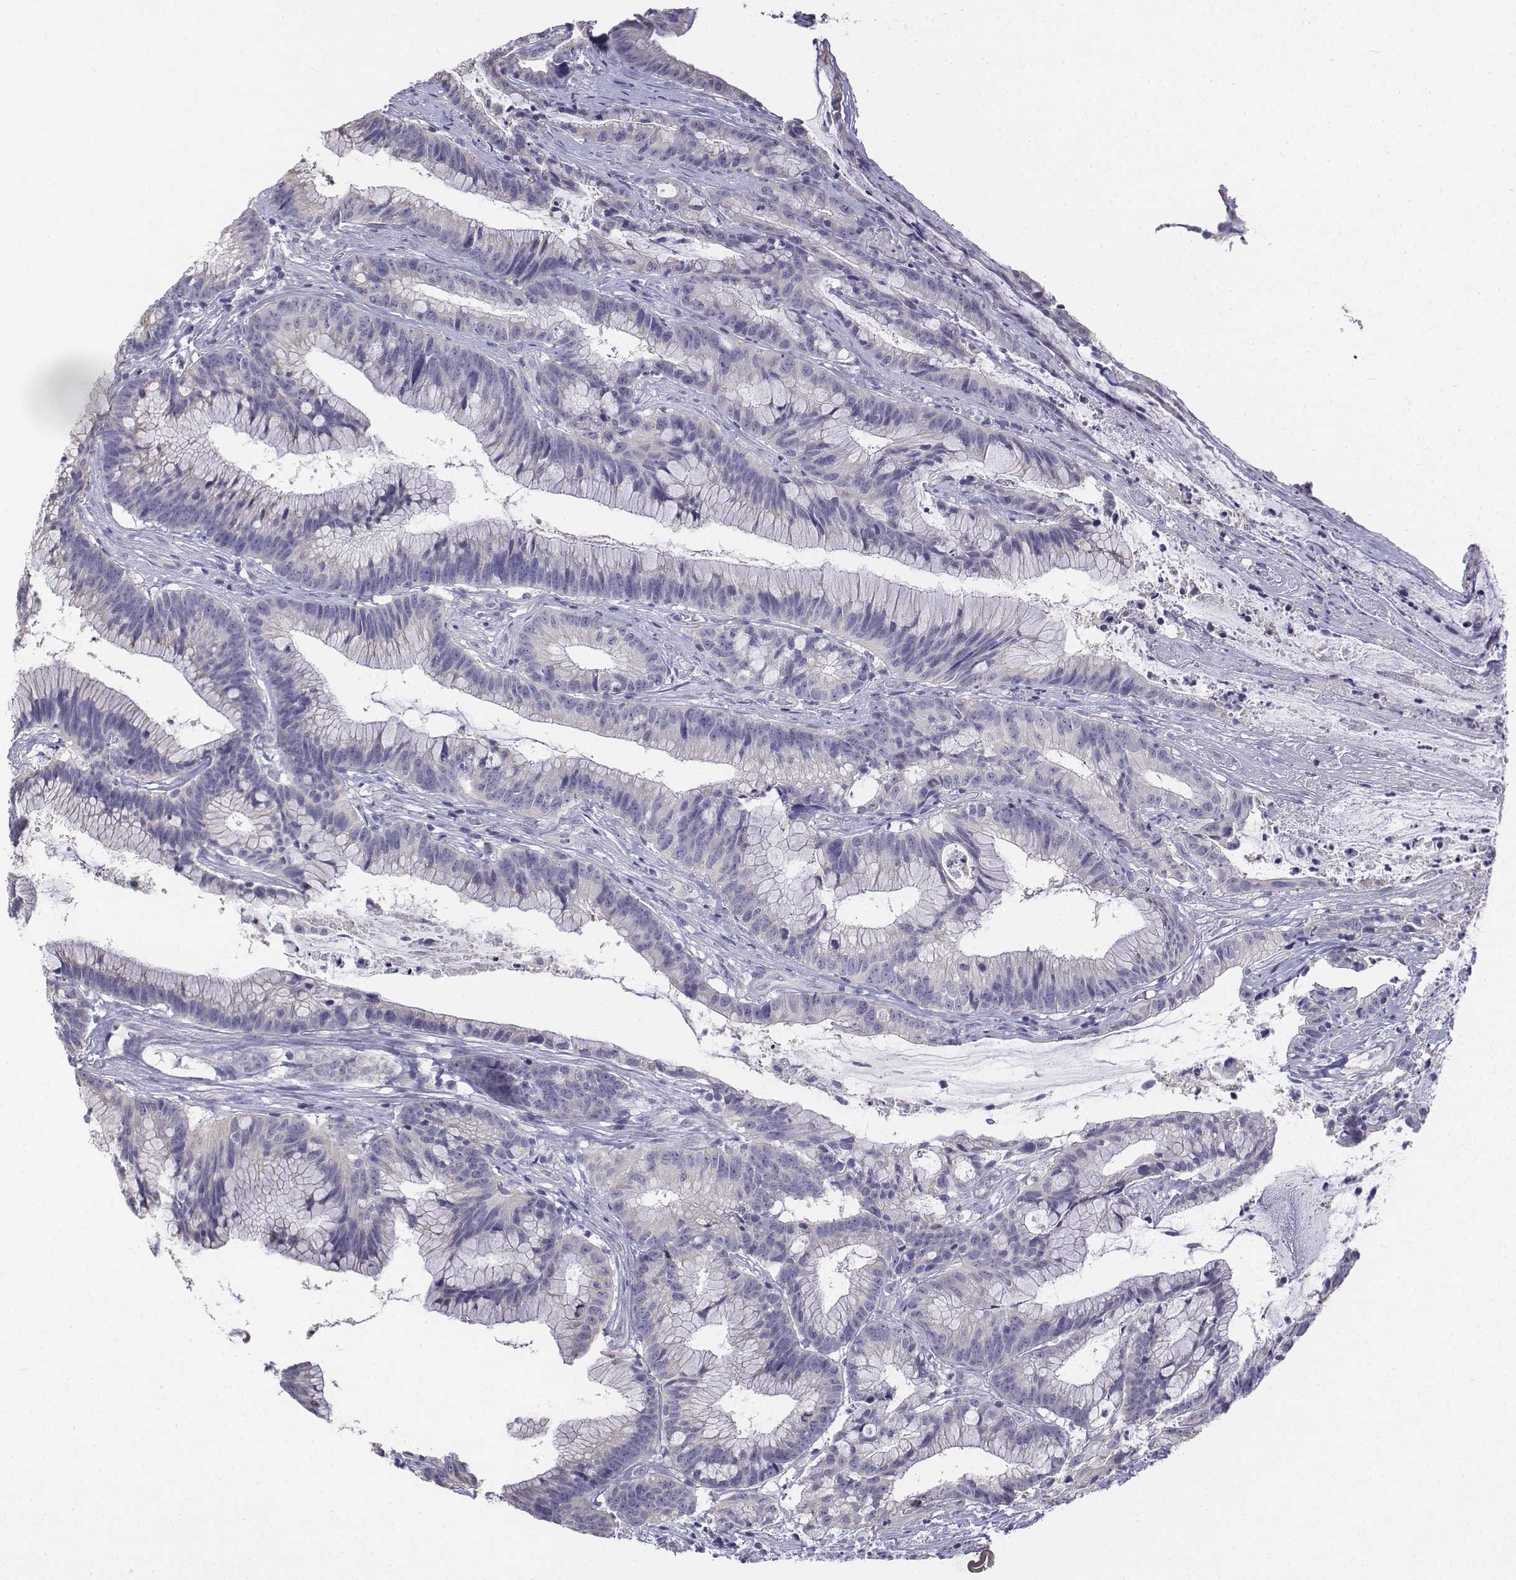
{"staining": {"intensity": "negative", "quantity": "none", "location": "none"}, "tissue": "colorectal cancer", "cell_type": "Tumor cells", "image_type": "cancer", "snomed": [{"axis": "morphology", "description": "Adenocarcinoma, NOS"}, {"axis": "topography", "description": "Colon"}], "caption": "DAB (3,3'-diaminobenzidine) immunohistochemical staining of adenocarcinoma (colorectal) reveals no significant positivity in tumor cells.", "gene": "LGSN", "patient": {"sex": "female", "age": 78}}